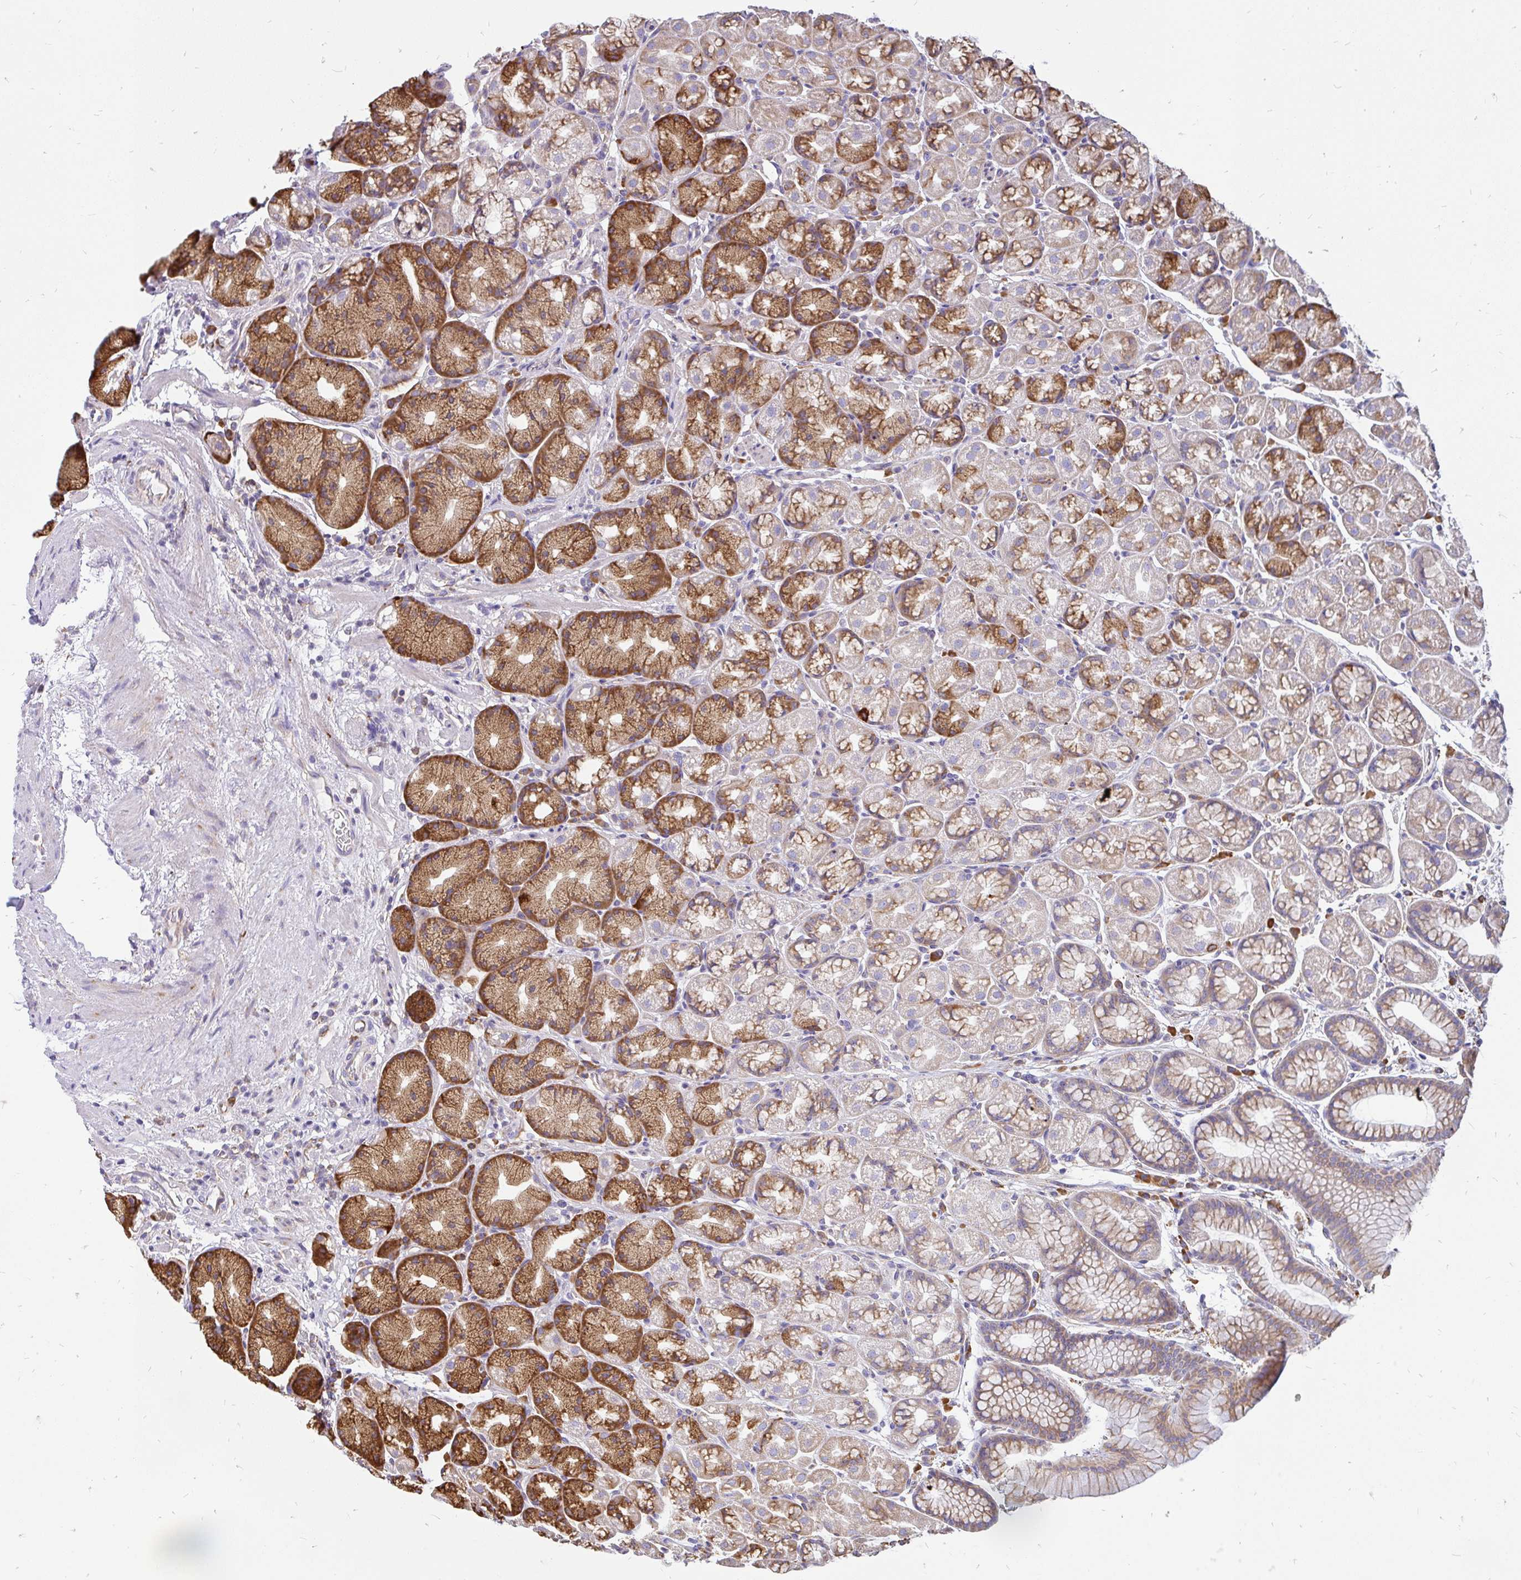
{"staining": {"intensity": "strong", "quantity": "25%-75%", "location": "cytoplasmic/membranous"}, "tissue": "stomach", "cell_type": "Glandular cells", "image_type": "normal", "snomed": [{"axis": "morphology", "description": "Normal tissue, NOS"}, {"axis": "topography", "description": "Stomach, lower"}], "caption": "Human stomach stained for a protein (brown) exhibits strong cytoplasmic/membranous positive staining in about 25%-75% of glandular cells.", "gene": "EML5", "patient": {"sex": "male", "age": 67}}